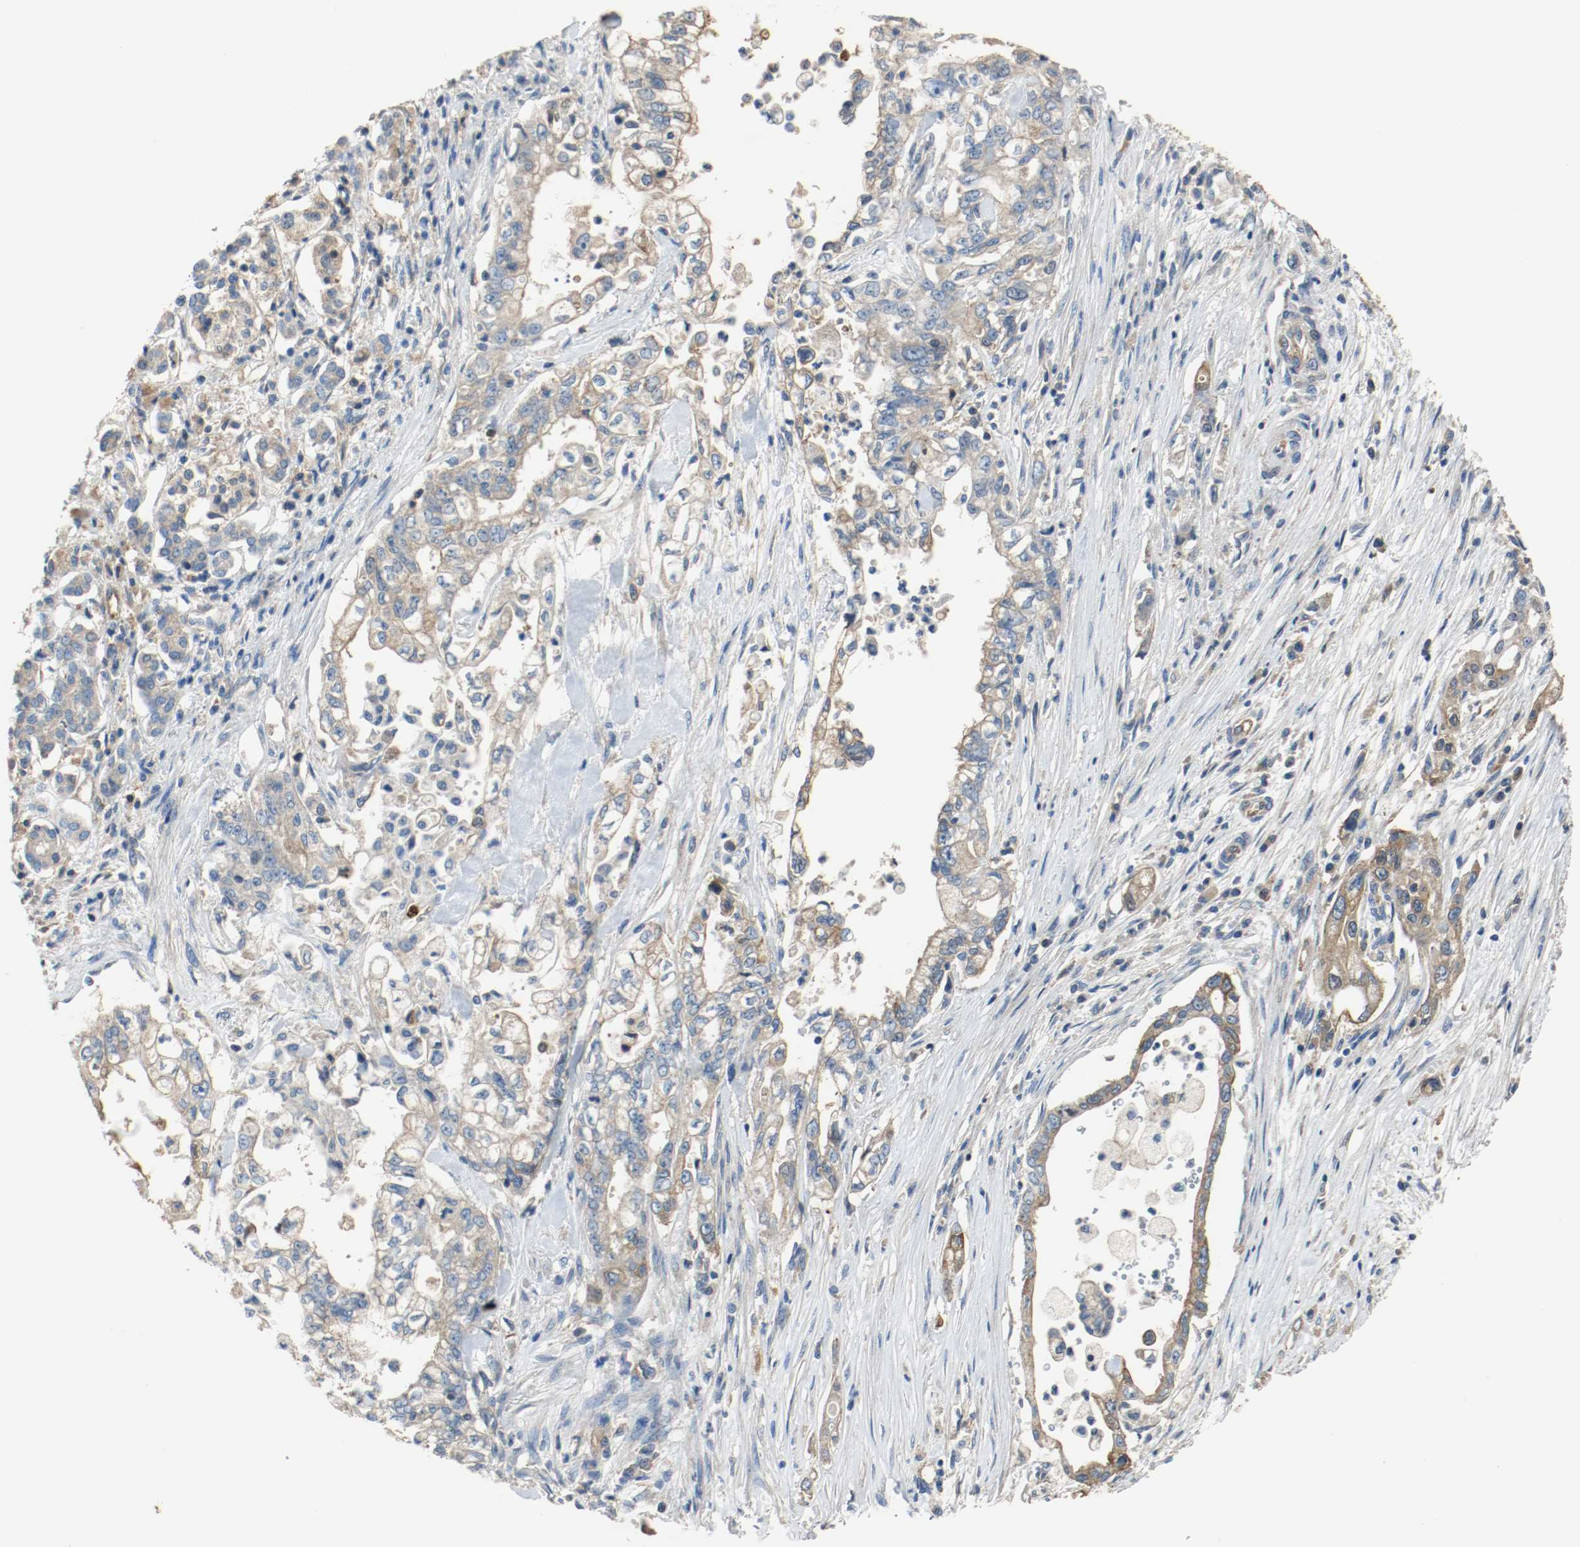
{"staining": {"intensity": "moderate", "quantity": ">75%", "location": "cytoplasmic/membranous"}, "tissue": "pancreatic cancer", "cell_type": "Tumor cells", "image_type": "cancer", "snomed": [{"axis": "morphology", "description": "Normal tissue, NOS"}, {"axis": "topography", "description": "Pancreas"}], "caption": "The micrograph shows a brown stain indicating the presence of a protein in the cytoplasmic/membranous of tumor cells in pancreatic cancer. Using DAB (3,3'-diaminobenzidine) (brown) and hematoxylin (blue) stains, captured at high magnification using brightfield microscopy.", "gene": "TUBA3D", "patient": {"sex": "male", "age": 42}}